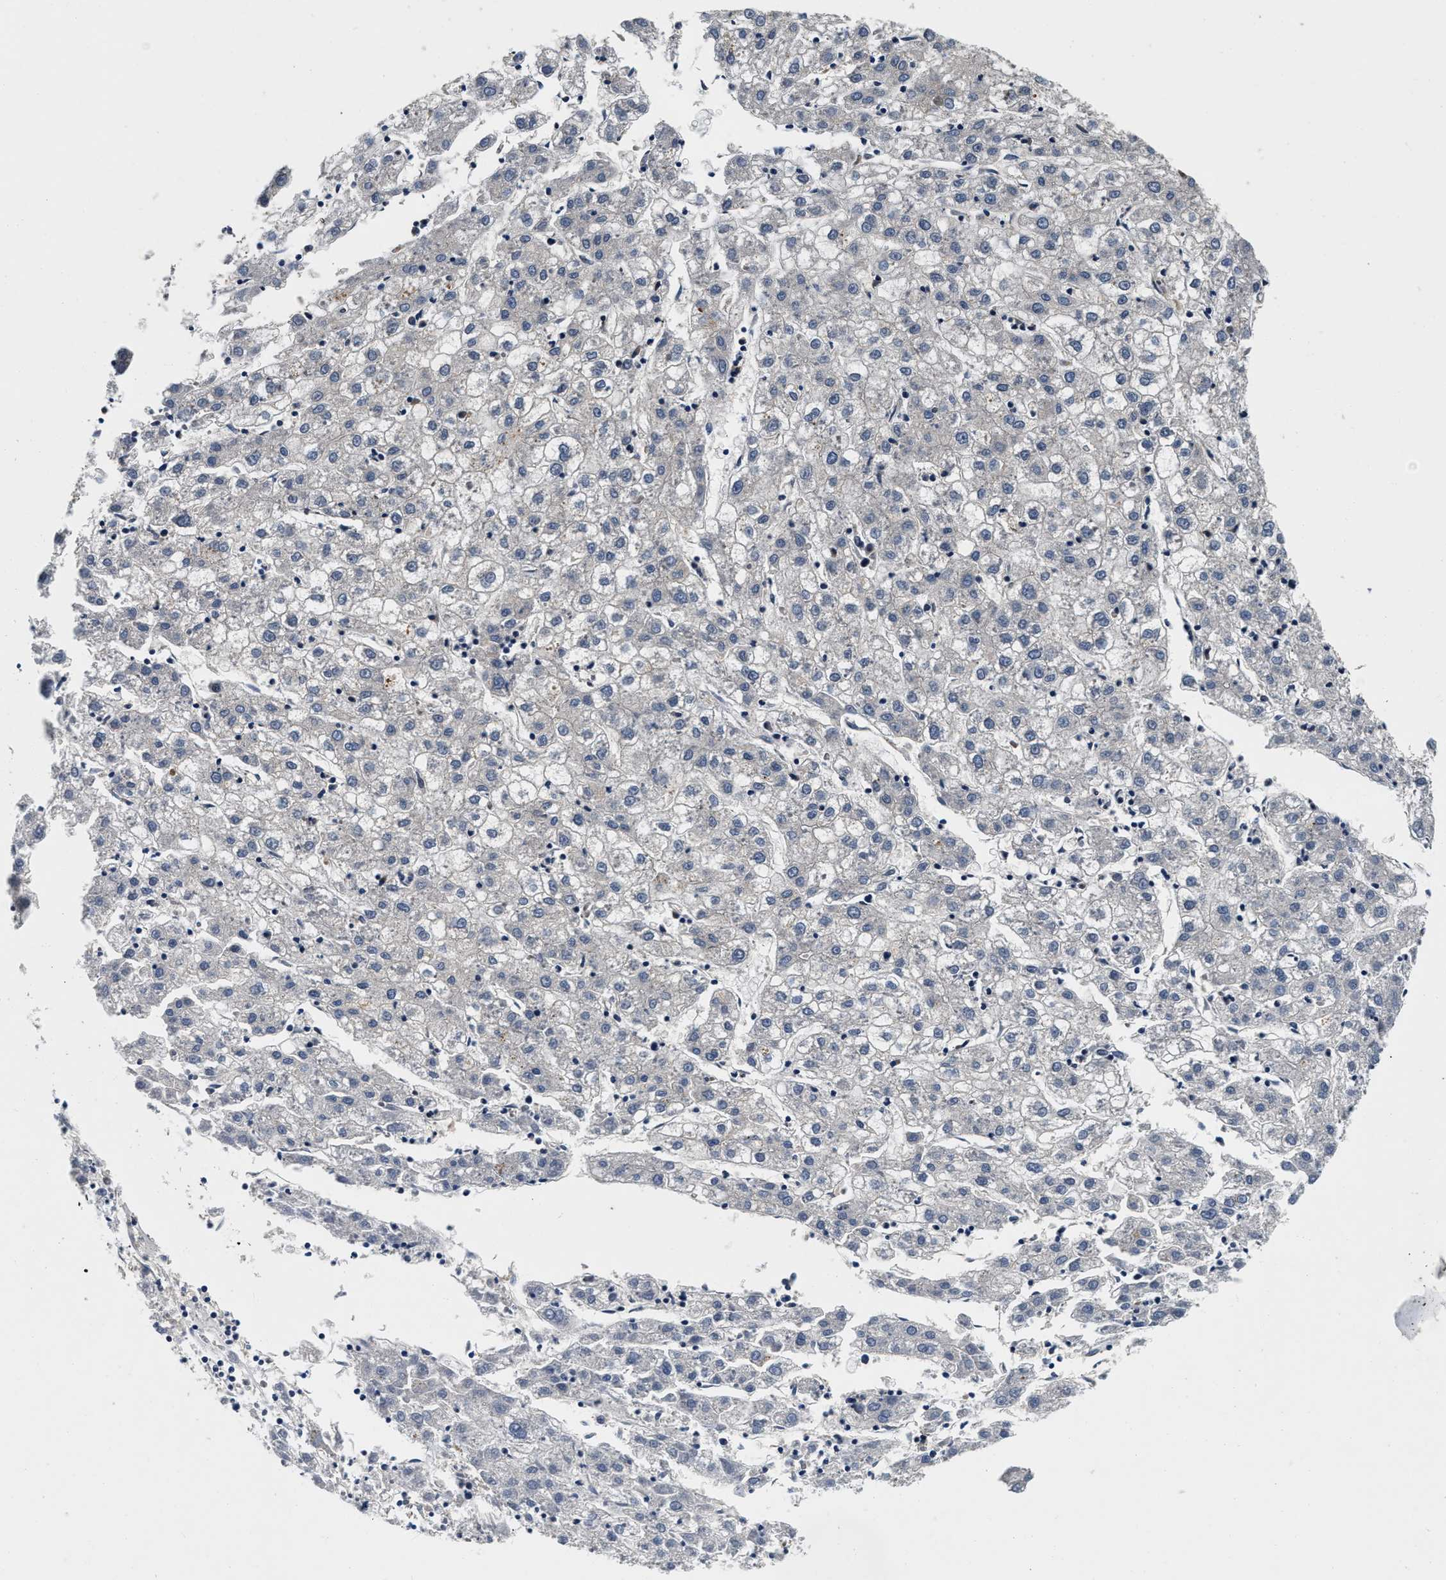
{"staining": {"intensity": "negative", "quantity": "none", "location": "none"}, "tissue": "liver cancer", "cell_type": "Tumor cells", "image_type": "cancer", "snomed": [{"axis": "morphology", "description": "Carcinoma, Hepatocellular, NOS"}, {"axis": "topography", "description": "Liver"}], "caption": "Liver cancer (hepatocellular carcinoma) was stained to show a protein in brown. There is no significant staining in tumor cells.", "gene": "ABCG8", "patient": {"sex": "male", "age": 72}}